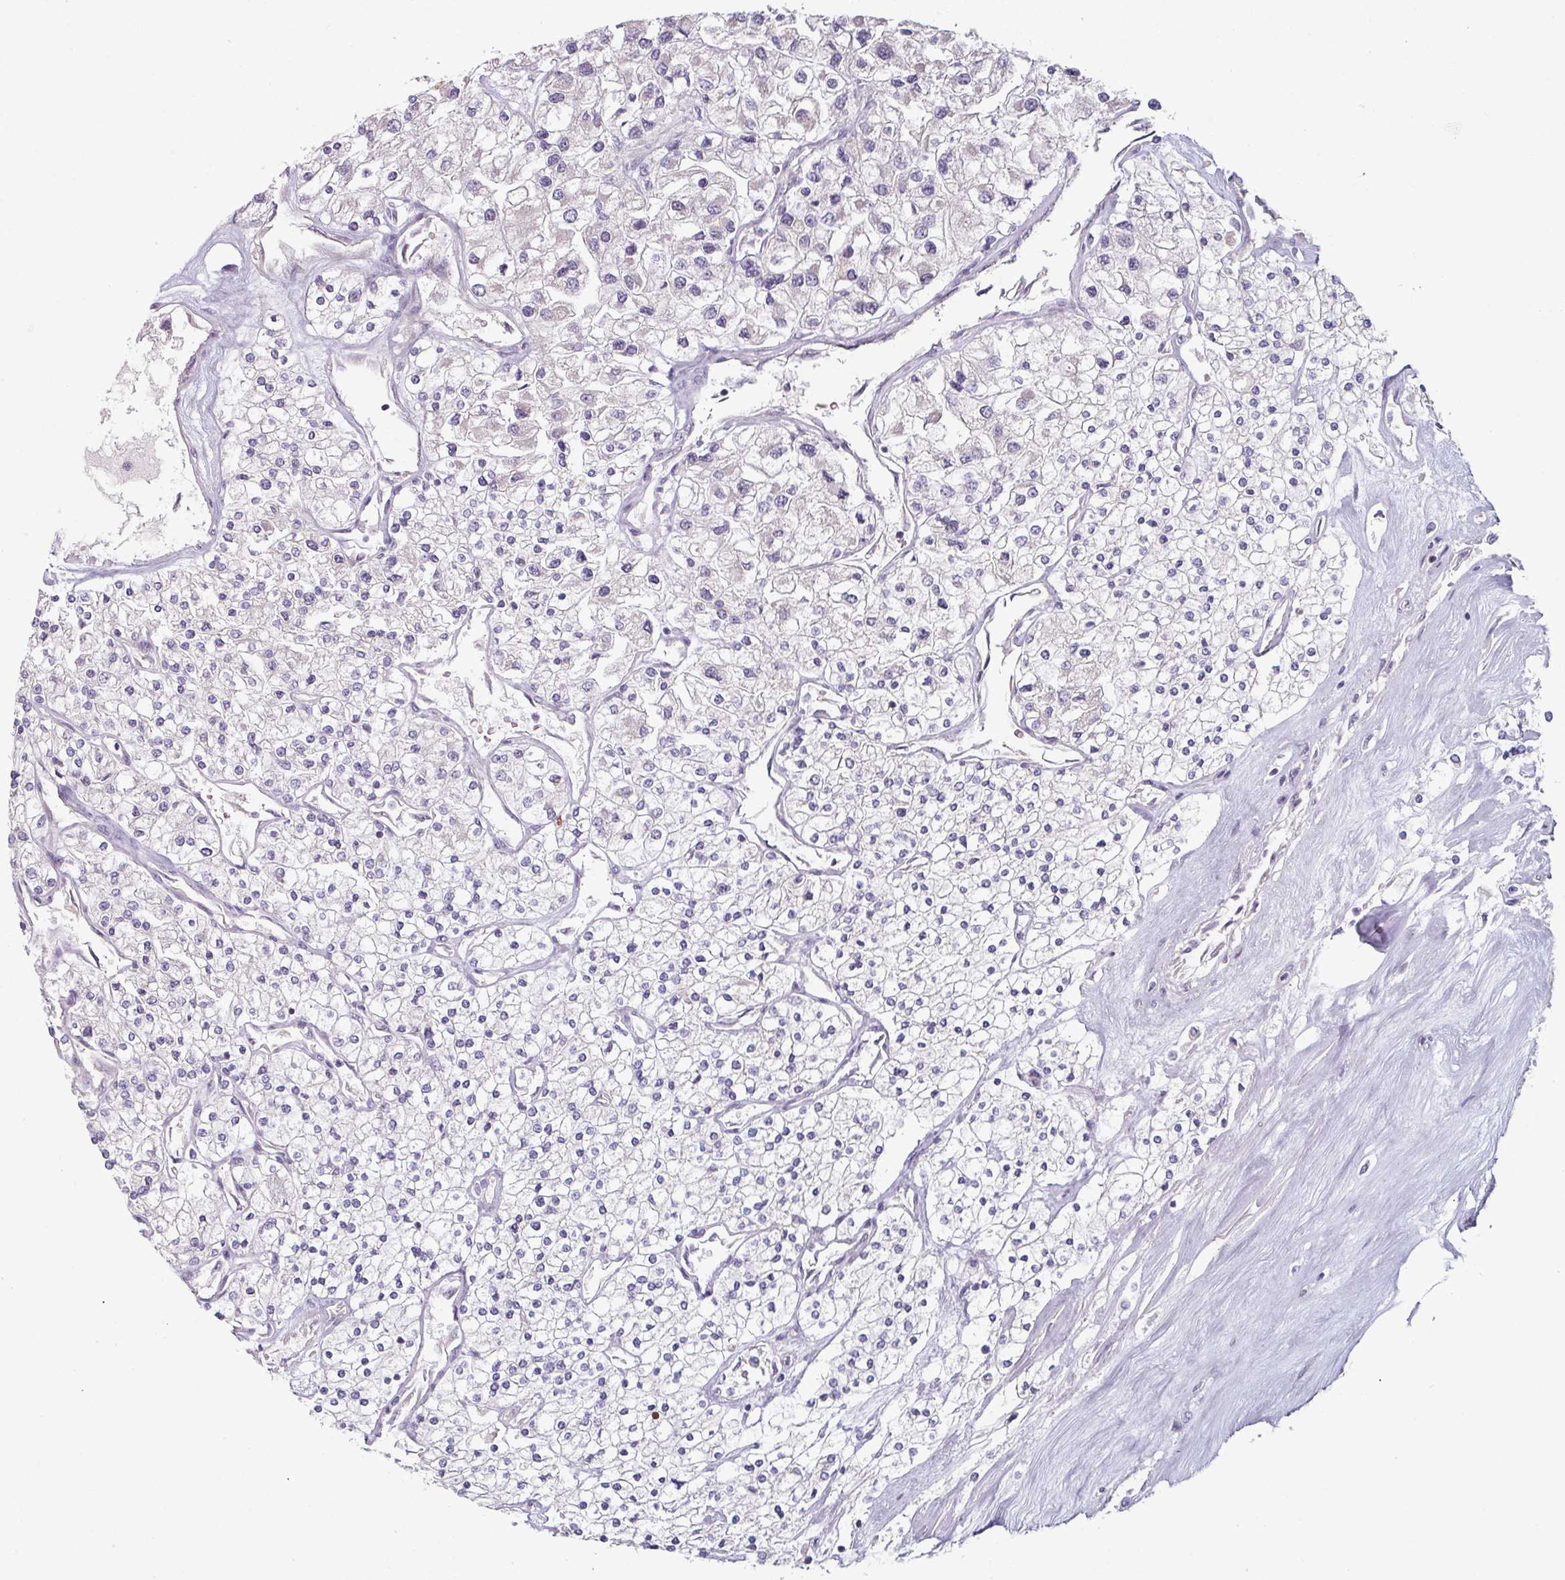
{"staining": {"intensity": "negative", "quantity": "none", "location": "none"}, "tissue": "renal cancer", "cell_type": "Tumor cells", "image_type": "cancer", "snomed": [{"axis": "morphology", "description": "Adenocarcinoma, NOS"}, {"axis": "topography", "description": "Kidney"}], "caption": "This is an immunohistochemistry (IHC) micrograph of human renal cancer (adenocarcinoma). There is no staining in tumor cells.", "gene": "ZBTB6", "patient": {"sex": "male", "age": 80}}